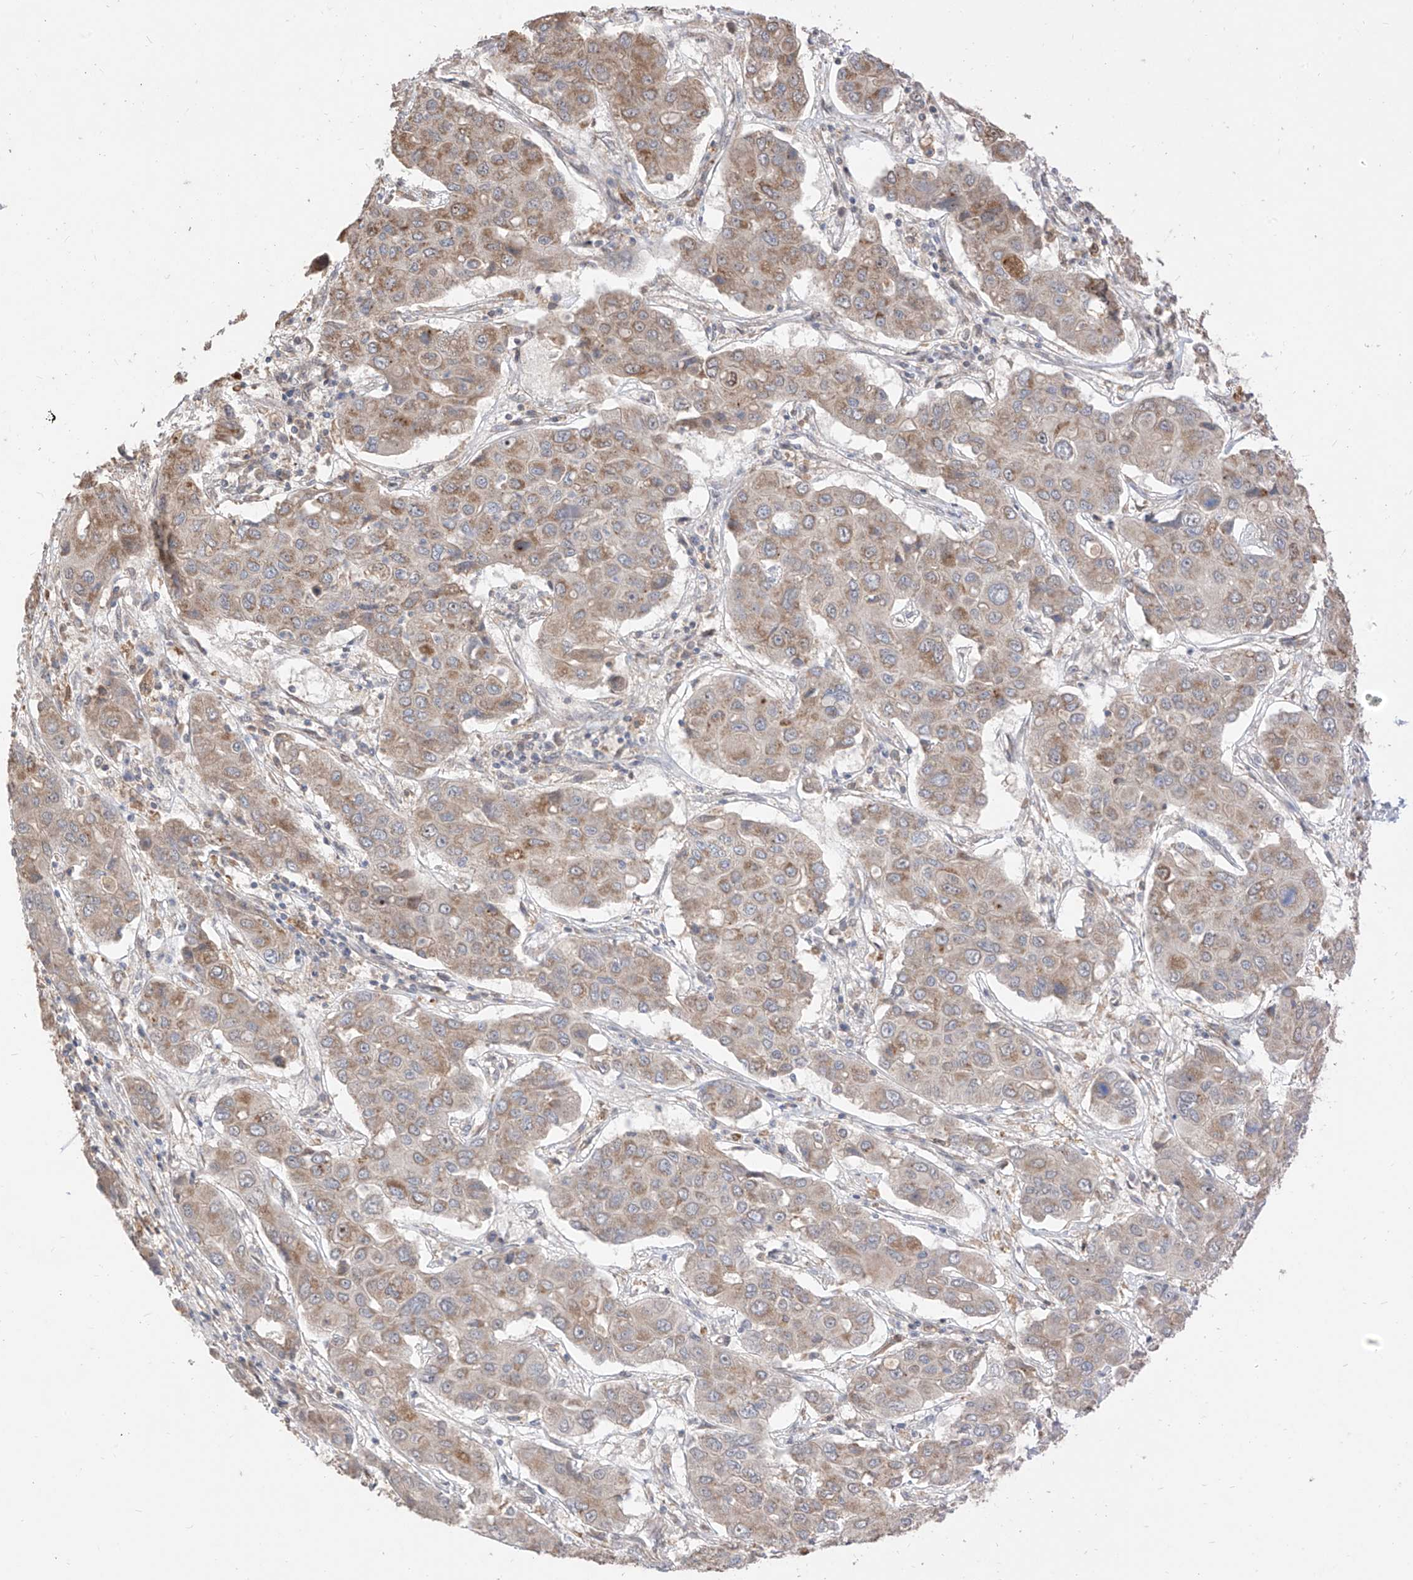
{"staining": {"intensity": "moderate", "quantity": "25%-75%", "location": "cytoplasmic/membranous"}, "tissue": "liver cancer", "cell_type": "Tumor cells", "image_type": "cancer", "snomed": [{"axis": "morphology", "description": "Cholangiocarcinoma"}, {"axis": "topography", "description": "Liver"}], "caption": "Brown immunohistochemical staining in cholangiocarcinoma (liver) displays moderate cytoplasmic/membranous expression in approximately 25%-75% of tumor cells.", "gene": "LATS1", "patient": {"sex": "male", "age": 67}}